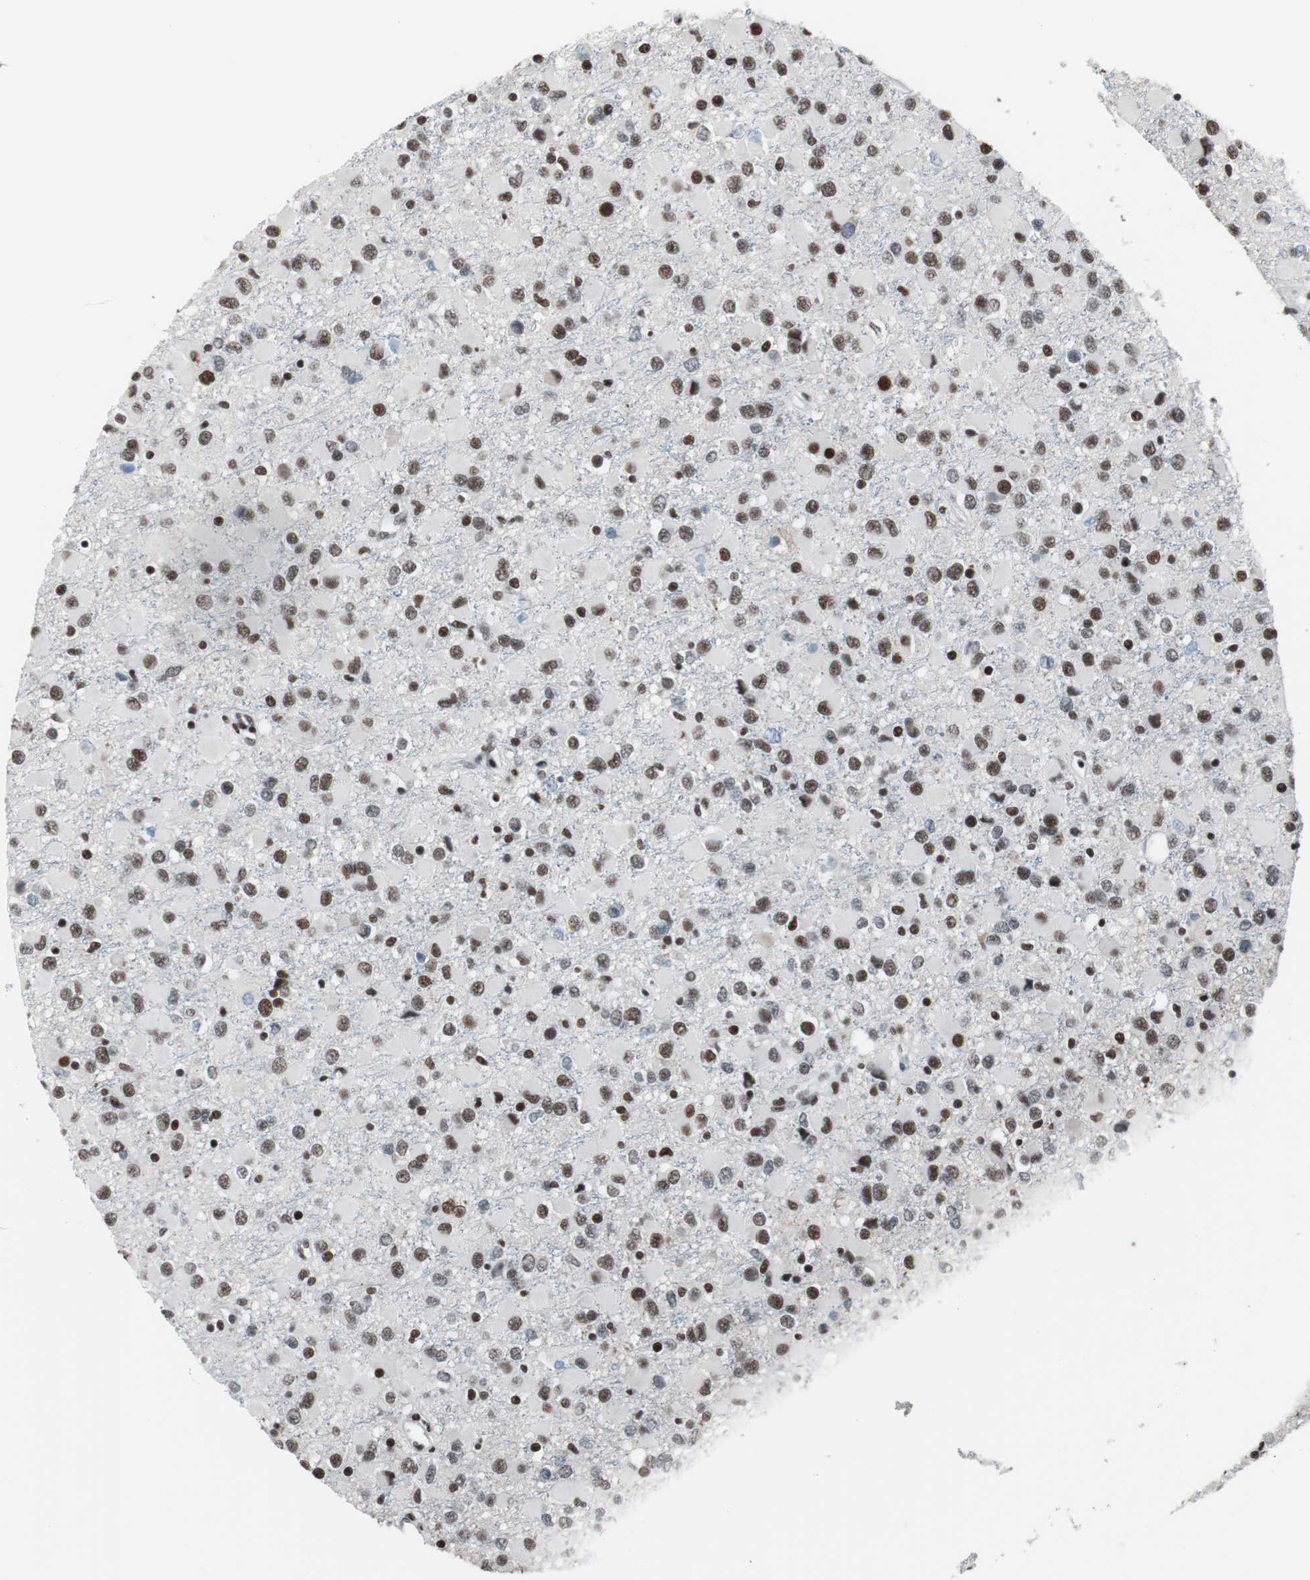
{"staining": {"intensity": "moderate", "quantity": ">75%", "location": "nuclear"}, "tissue": "glioma", "cell_type": "Tumor cells", "image_type": "cancer", "snomed": [{"axis": "morphology", "description": "Glioma, malignant, Low grade"}, {"axis": "topography", "description": "Brain"}], "caption": "This micrograph reveals immunohistochemistry (IHC) staining of human glioma, with medium moderate nuclear expression in approximately >75% of tumor cells.", "gene": "ARID1A", "patient": {"sex": "male", "age": 42}}